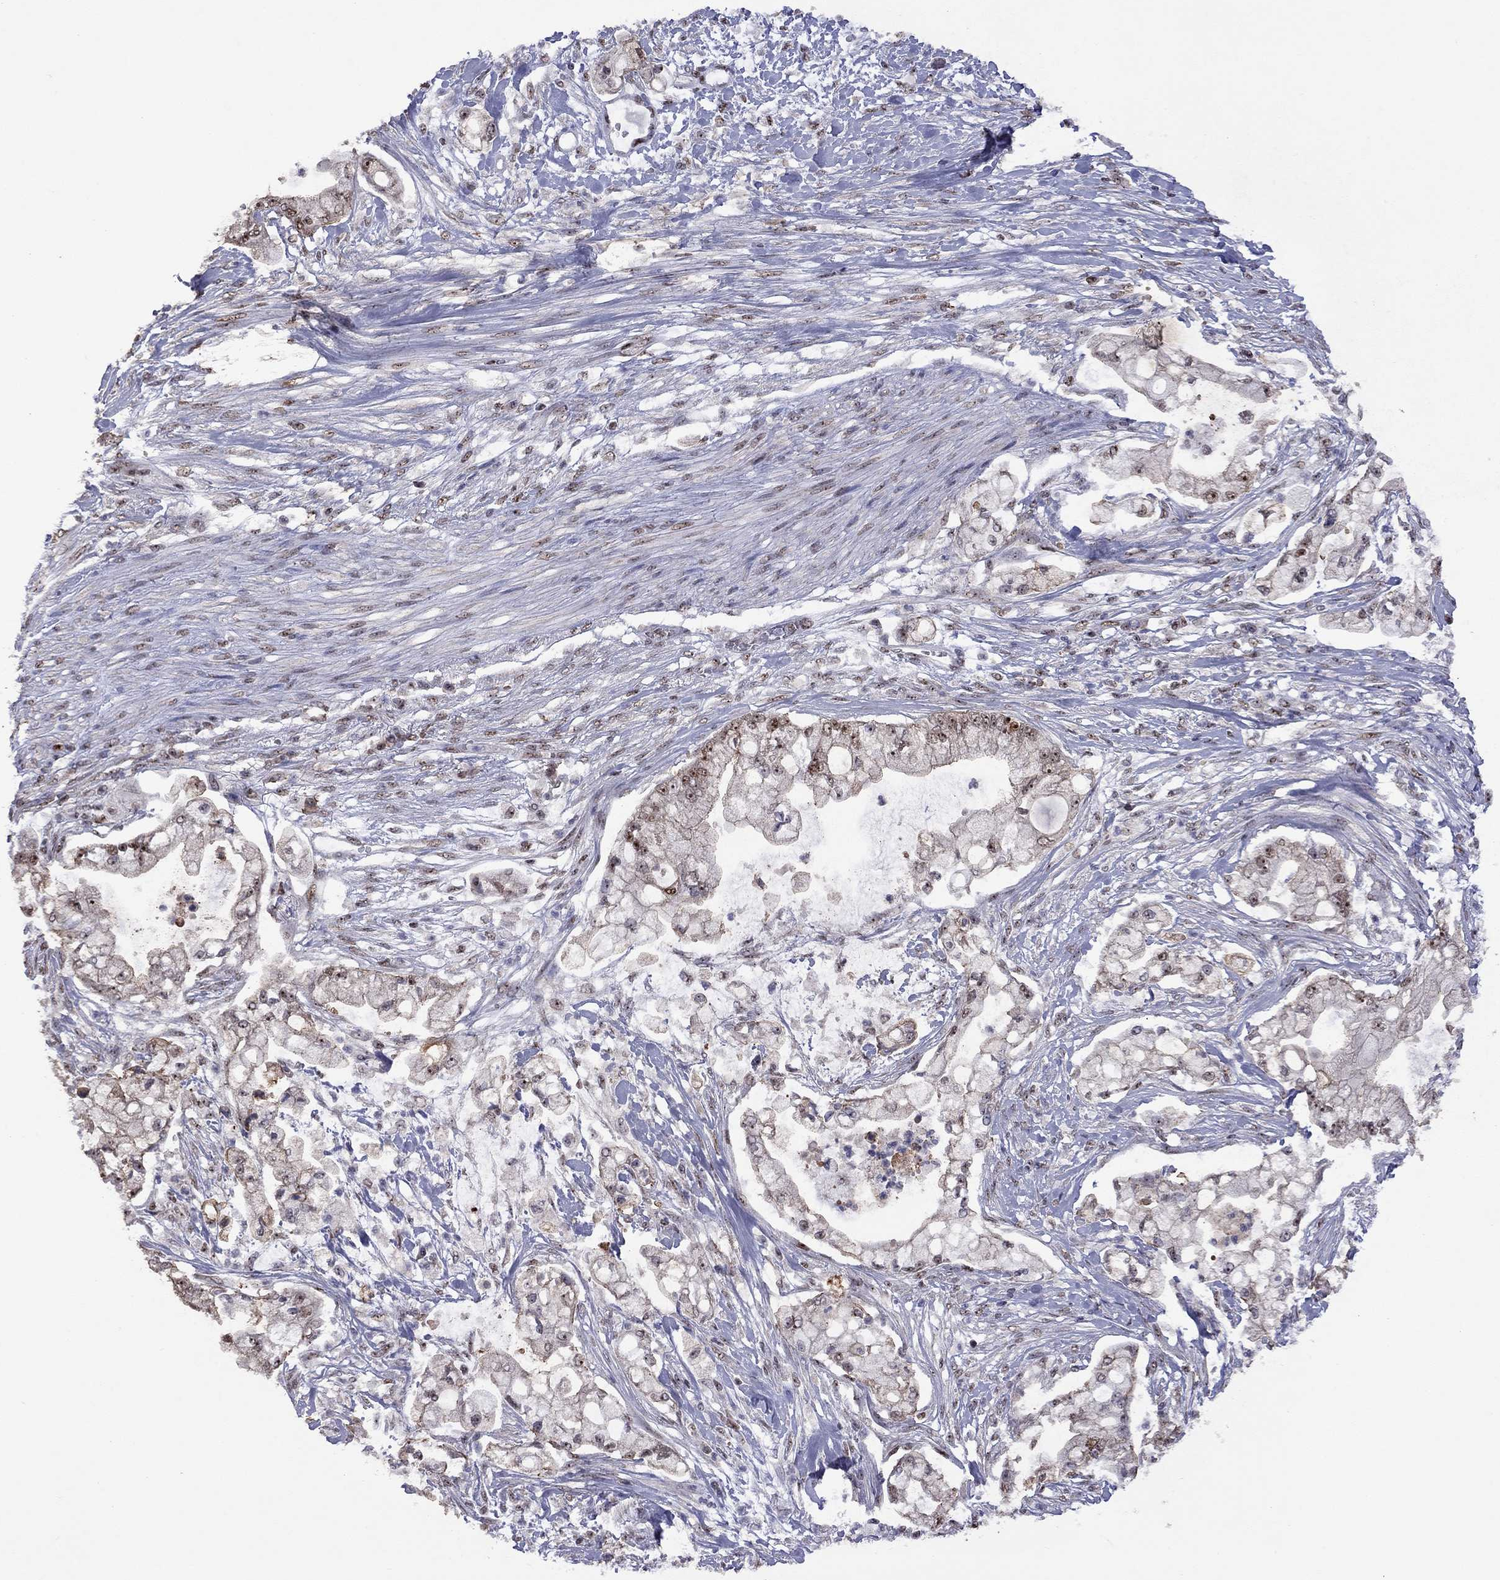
{"staining": {"intensity": "strong", "quantity": "25%-75%", "location": "nuclear"}, "tissue": "pancreatic cancer", "cell_type": "Tumor cells", "image_type": "cancer", "snomed": [{"axis": "morphology", "description": "Adenocarcinoma, NOS"}, {"axis": "topography", "description": "Pancreas"}], "caption": "This image displays immunohistochemistry staining of pancreatic cancer, with high strong nuclear staining in approximately 25%-75% of tumor cells.", "gene": "SPOUT1", "patient": {"sex": "female", "age": 69}}